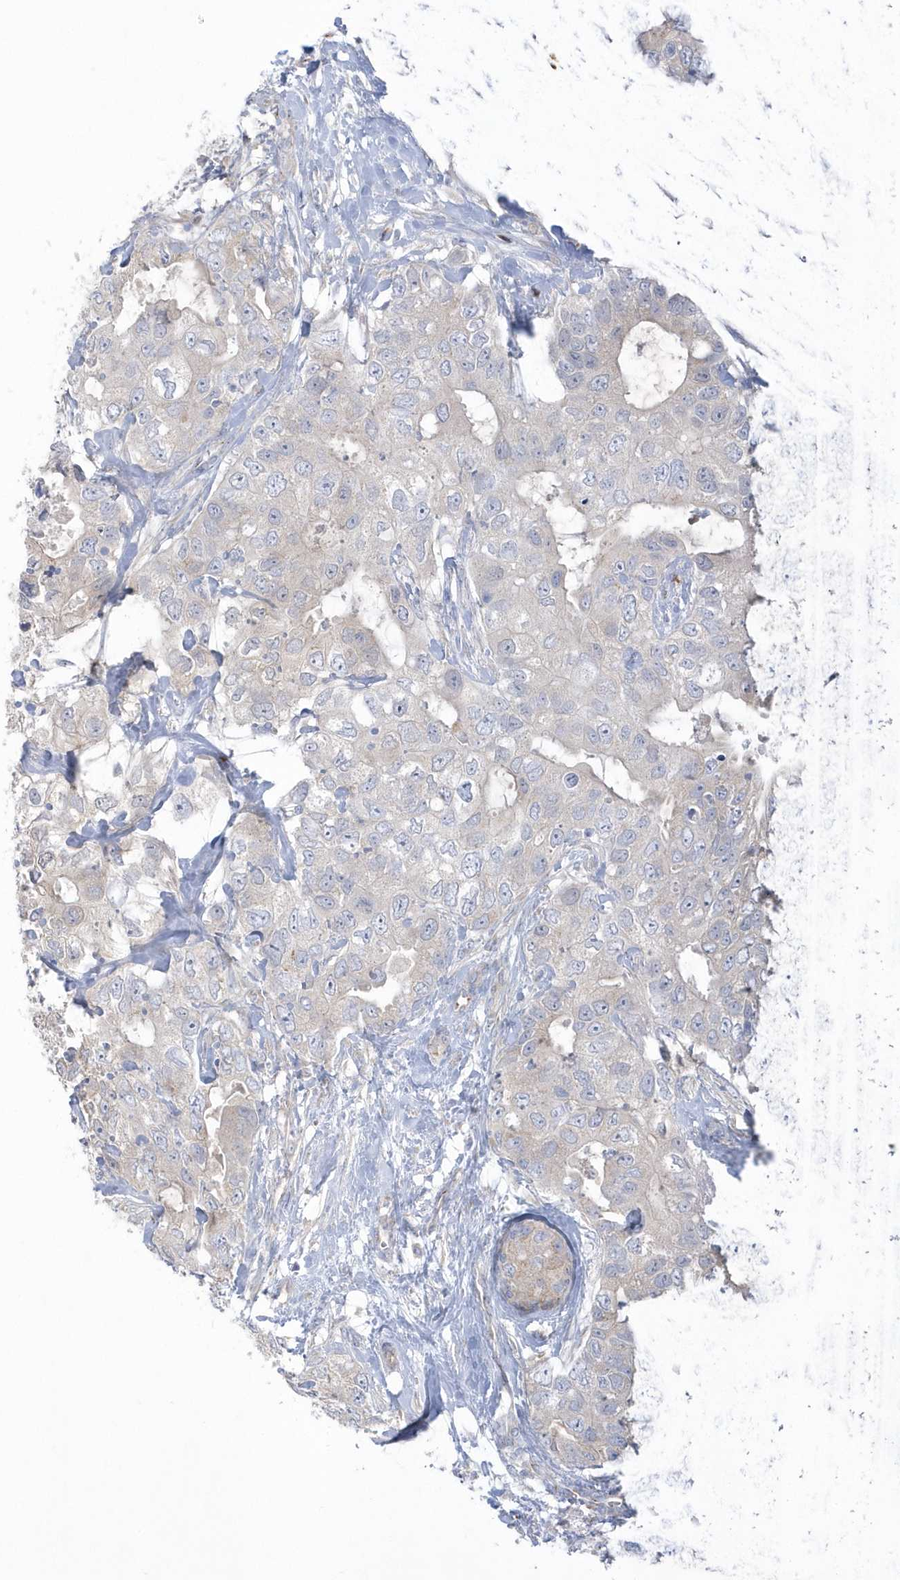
{"staining": {"intensity": "negative", "quantity": "none", "location": "none"}, "tissue": "breast cancer", "cell_type": "Tumor cells", "image_type": "cancer", "snomed": [{"axis": "morphology", "description": "Duct carcinoma"}, {"axis": "topography", "description": "Breast"}], "caption": "Intraductal carcinoma (breast) was stained to show a protein in brown. There is no significant expression in tumor cells.", "gene": "SEMA3D", "patient": {"sex": "female", "age": 62}}